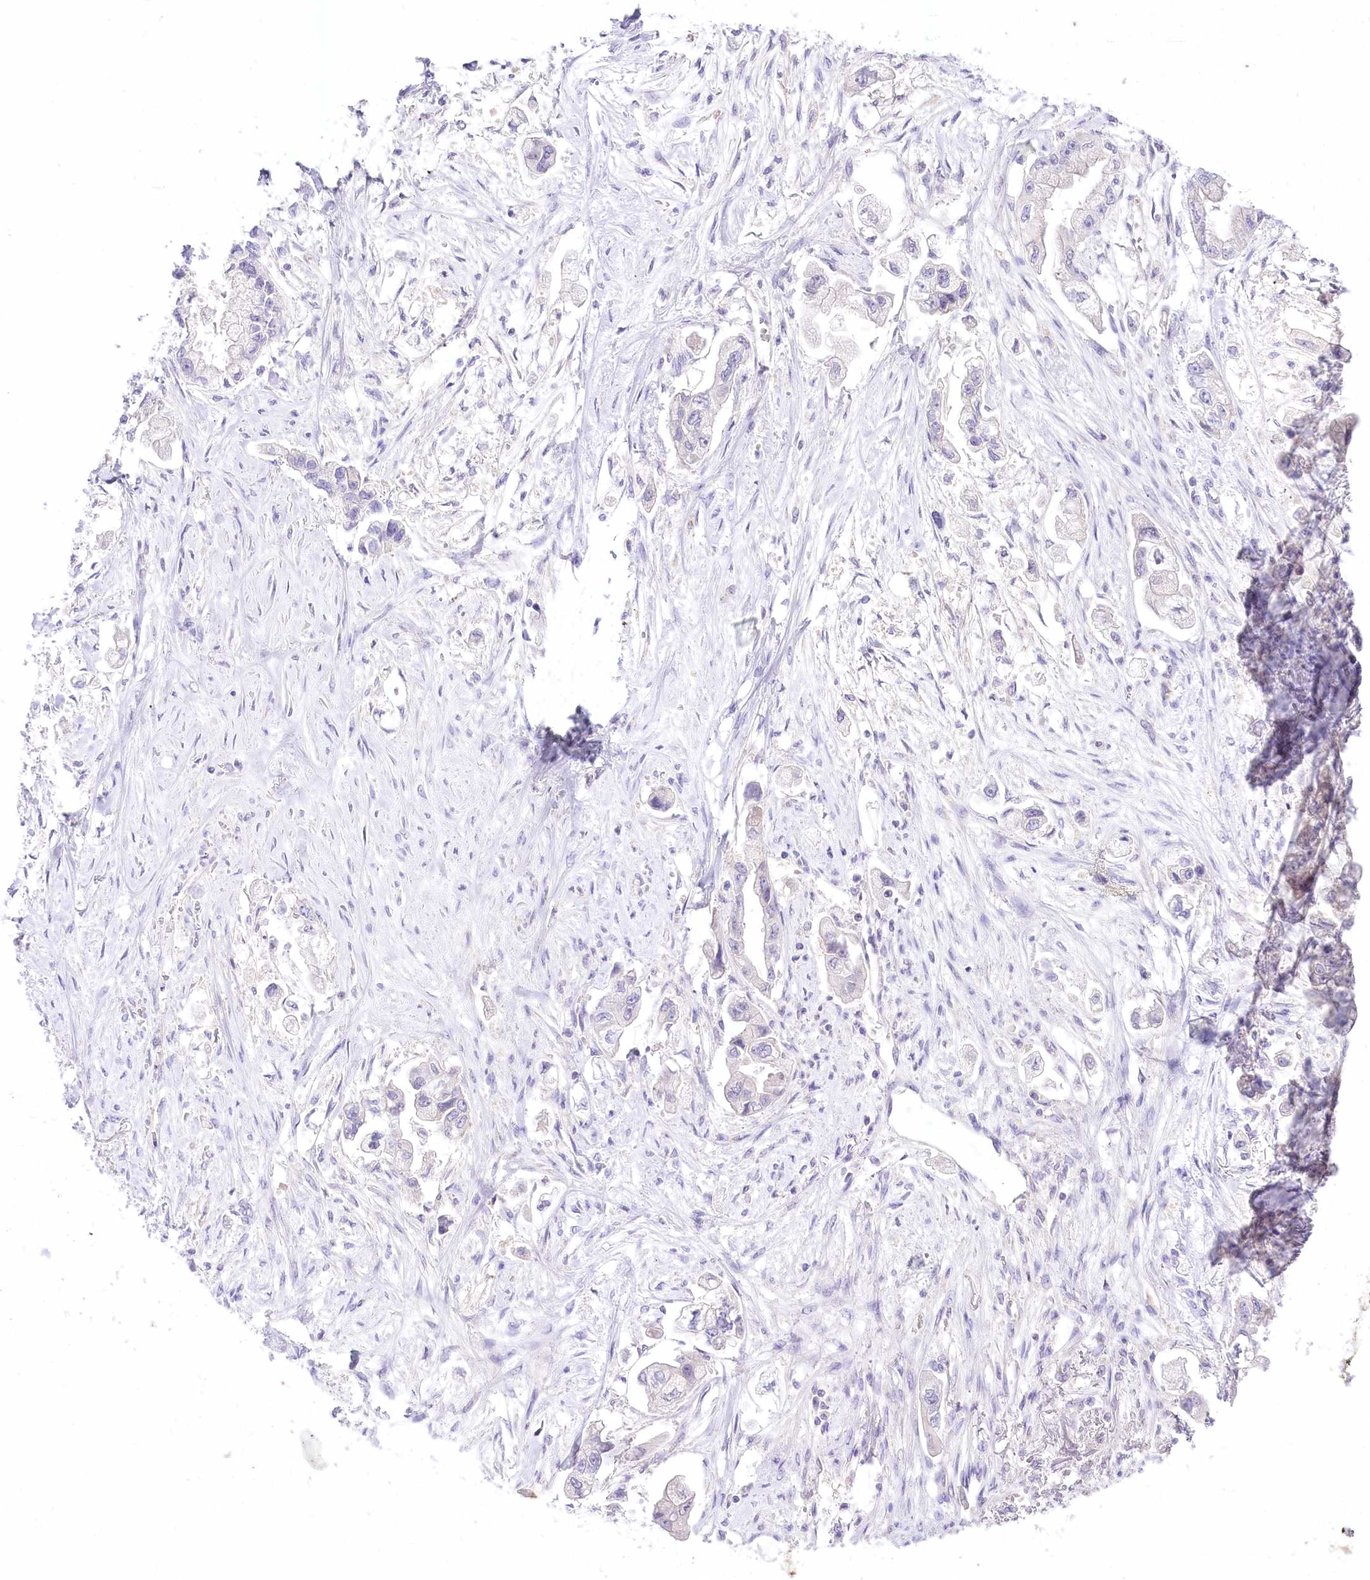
{"staining": {"intensity": "negative", "quantity": "none", "location": "none"}, "tissue": "stomach cancer", "cell_type": "Tumor cells", "image_type": "cancer", "snomed": [{"axis": "morphology", "description": "Adenocarcinoma, NOS"}, {"axis": "topography", "description": "Stomach"}], "caption": "Immunohistochemistry (IHC) micrograph of stomach cancer (adenocarcinoma) stained for a protein (brown), which shows no staining in tumor cells.", "gene": "HELT", "patient": {"sex": "male", "age": 62}}